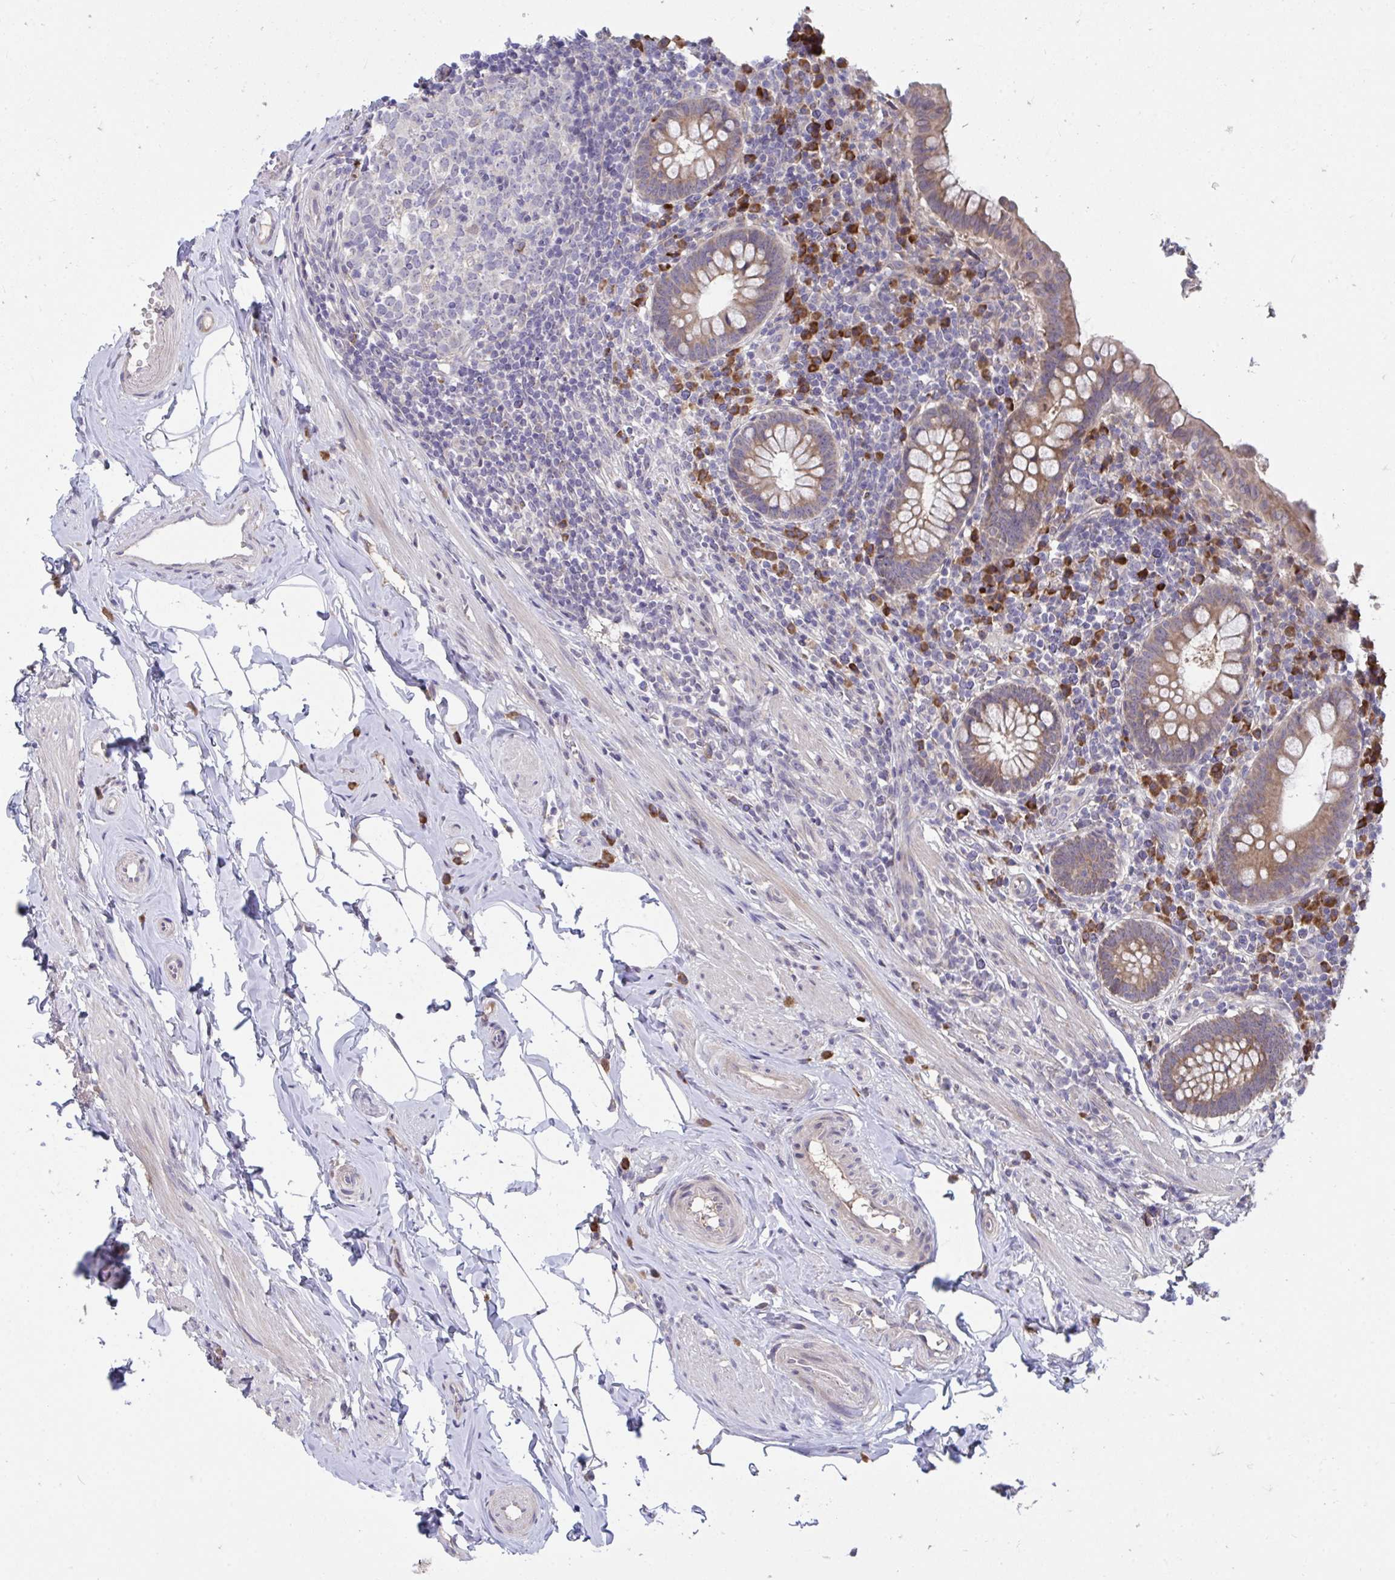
{"staining": {"intensity": "moderate", "quantity": ">75%", "location": "cytoplasmic/membranous"}, "tissue": "appendix", "cell_type": "Glandular cells", "image_type": "normal", "snomed": [{"axis": "morphology", "description": "Normal tissue, NOS"}, {"axis": "topography", "description": "Appendix"}], "caption": "Brown immunohistochemical staining in normal human appendix reveals moderate cytoplasmic/membranous staining in about >75% of glandular cells. Using DAB (brown) and hematoxylin (blue) stains, captured at high magnification using brightfield microscopy.", "gene": "SUSD4", "patient": {"sex": "female", "age": 56}}